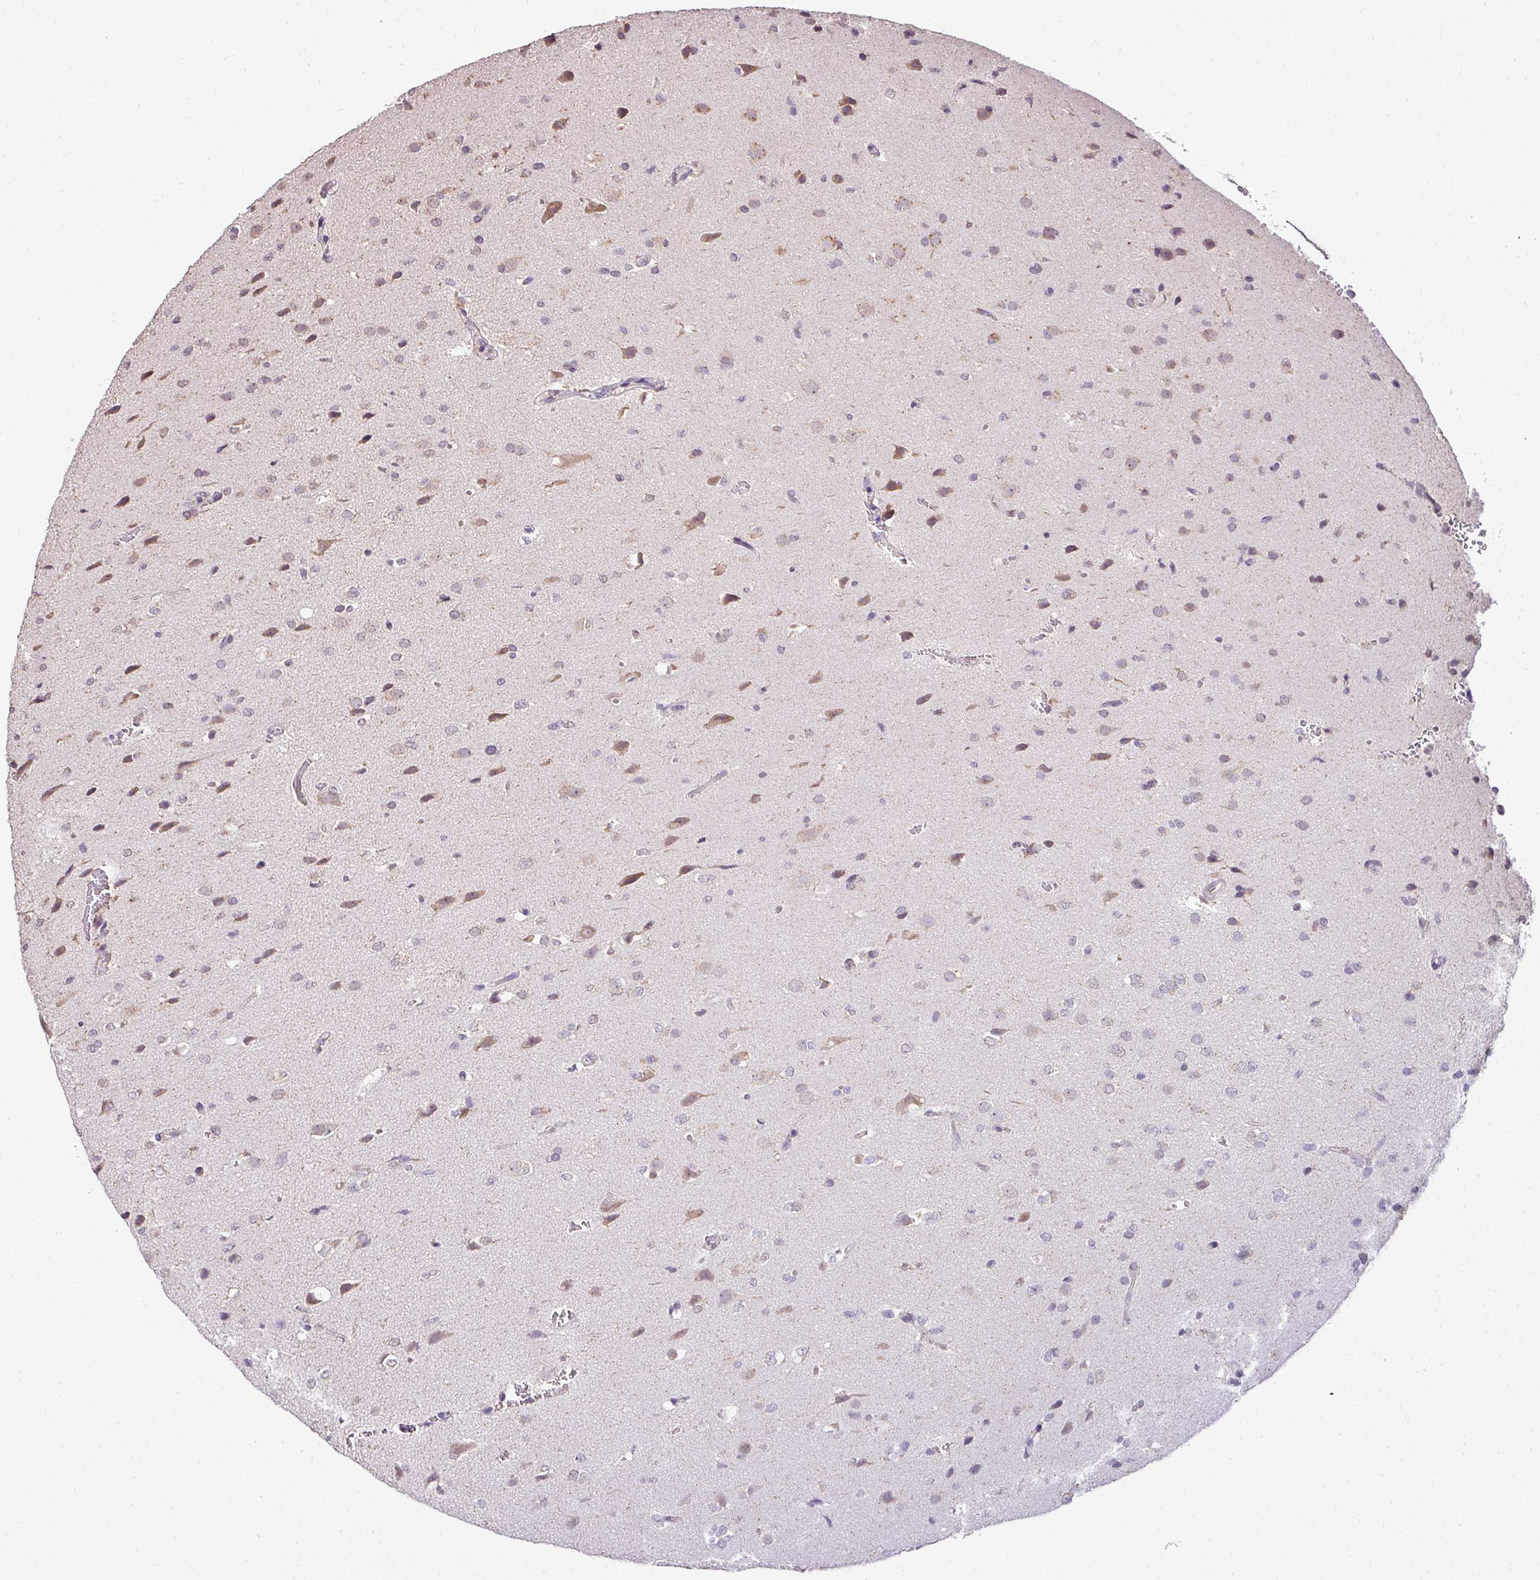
{"staining": {"intensity": "moderate", "quantity": "25%-75%", "location": "cytoplasmic/membranous,nuclear"}, "tissue": "glioma", "cell_type": "Tumor cells", "image_type": "cancer", "snomed": [{"axis": "morphology", "description": "Glioma, malignant, Low grade"}, {"axis": "topography", "description": "Brain"}], "caption": "Immunohistochemical staining of glioma displays medium levels of moderate cytoplasmic/membranous and nuclear expression in about 25%-75% of tumor cells.", "gene": "JPH2", "patient": {"sex": "female", "age": 33}}